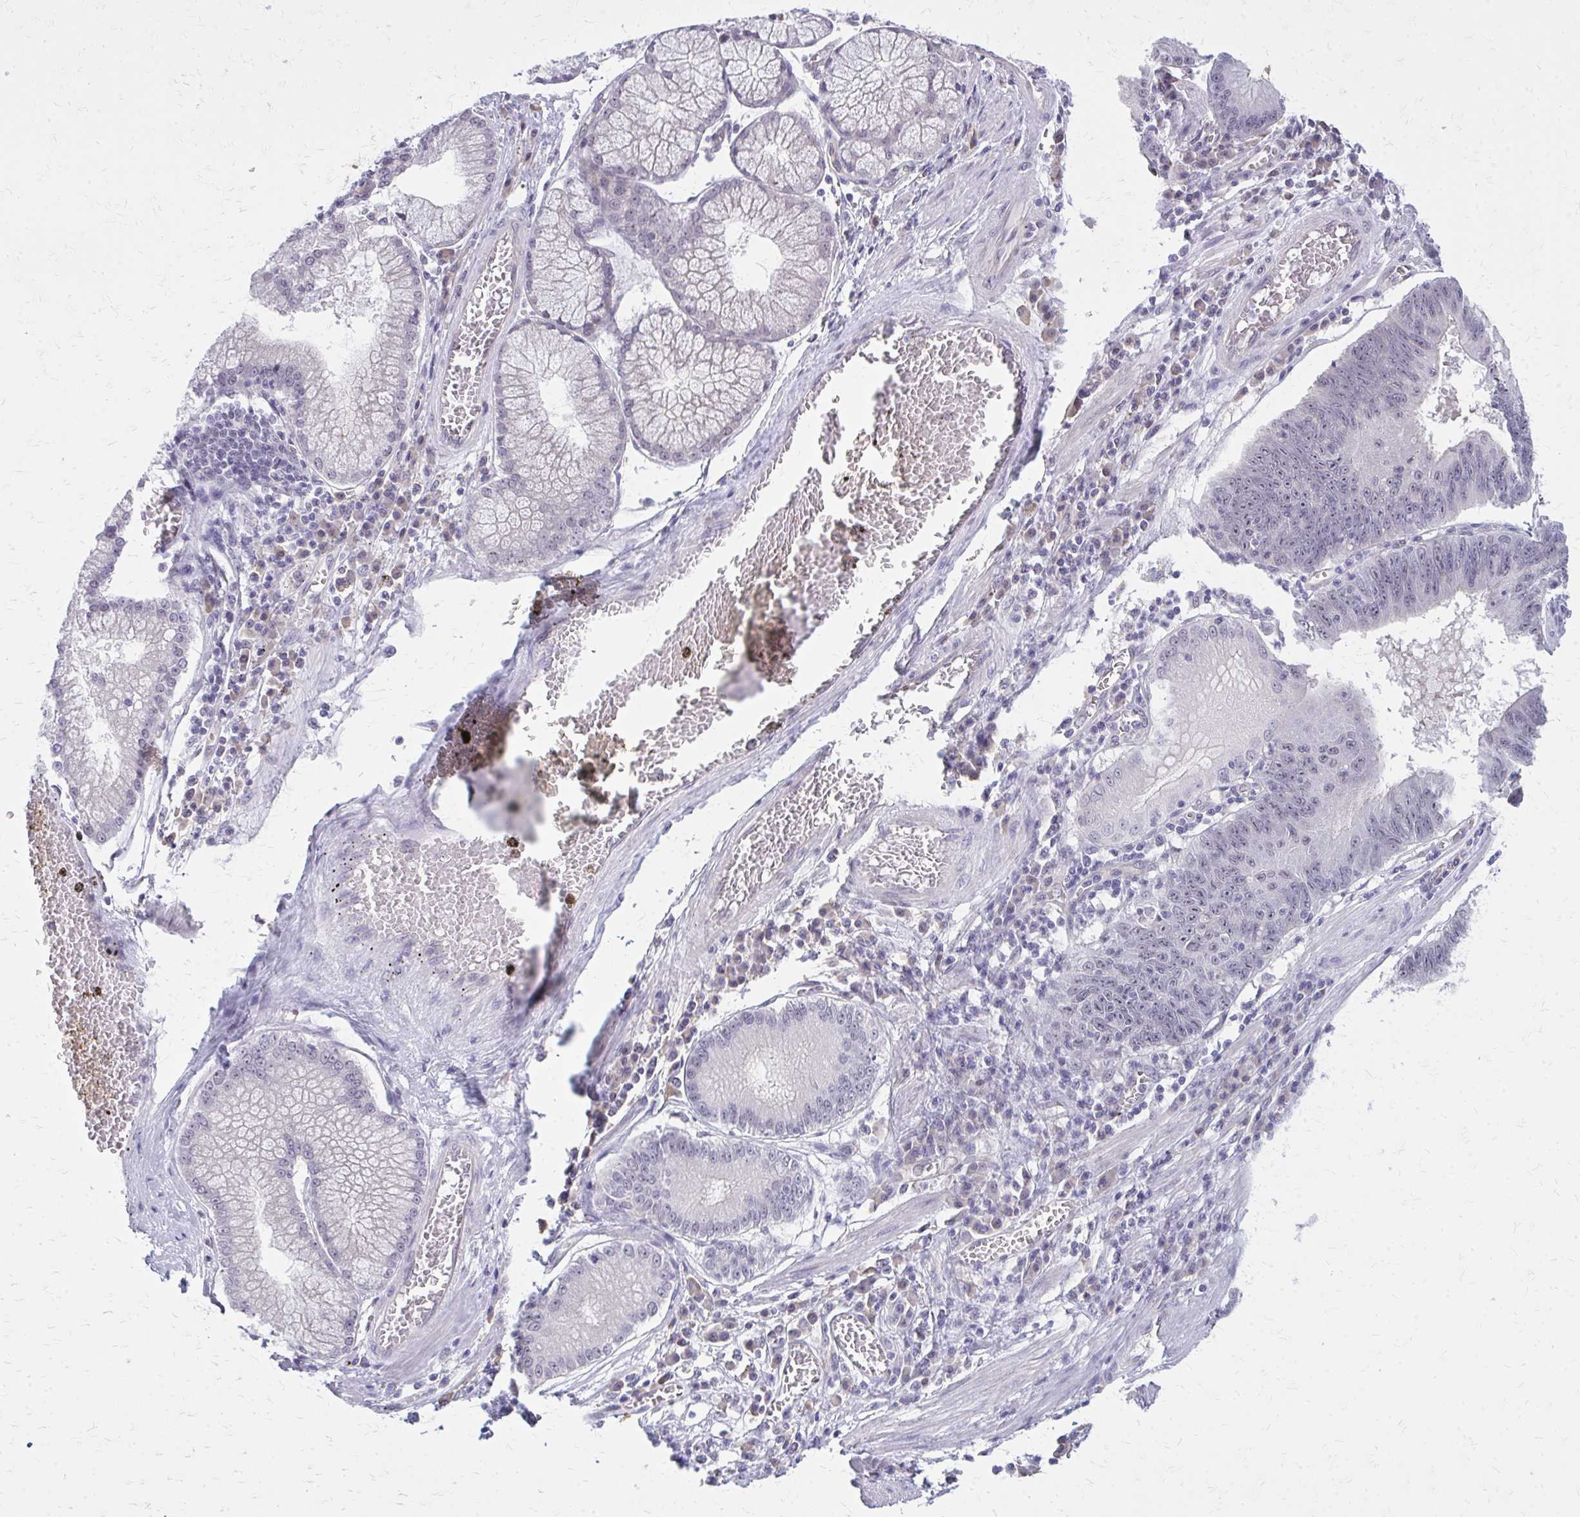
{"staining": {"intensity": "negative", "quantity": "none", "location": "none"}, "tissue": "stomach cancer", "cell_type": "Tumor cells", "image_type": "cancer", "snomed": [{"axis": "morphology", "description": "Adenocarcinoma, NOS"}, {"axis": "topography", "description": "Stomach"}], "caption": "Immunohistochemistry (IHC) of stomach adenocarcinoma demonstrates no positivity in tumor cells.", "gene": "PLCB1", "patient": {"sex": "male", "age": 59}}